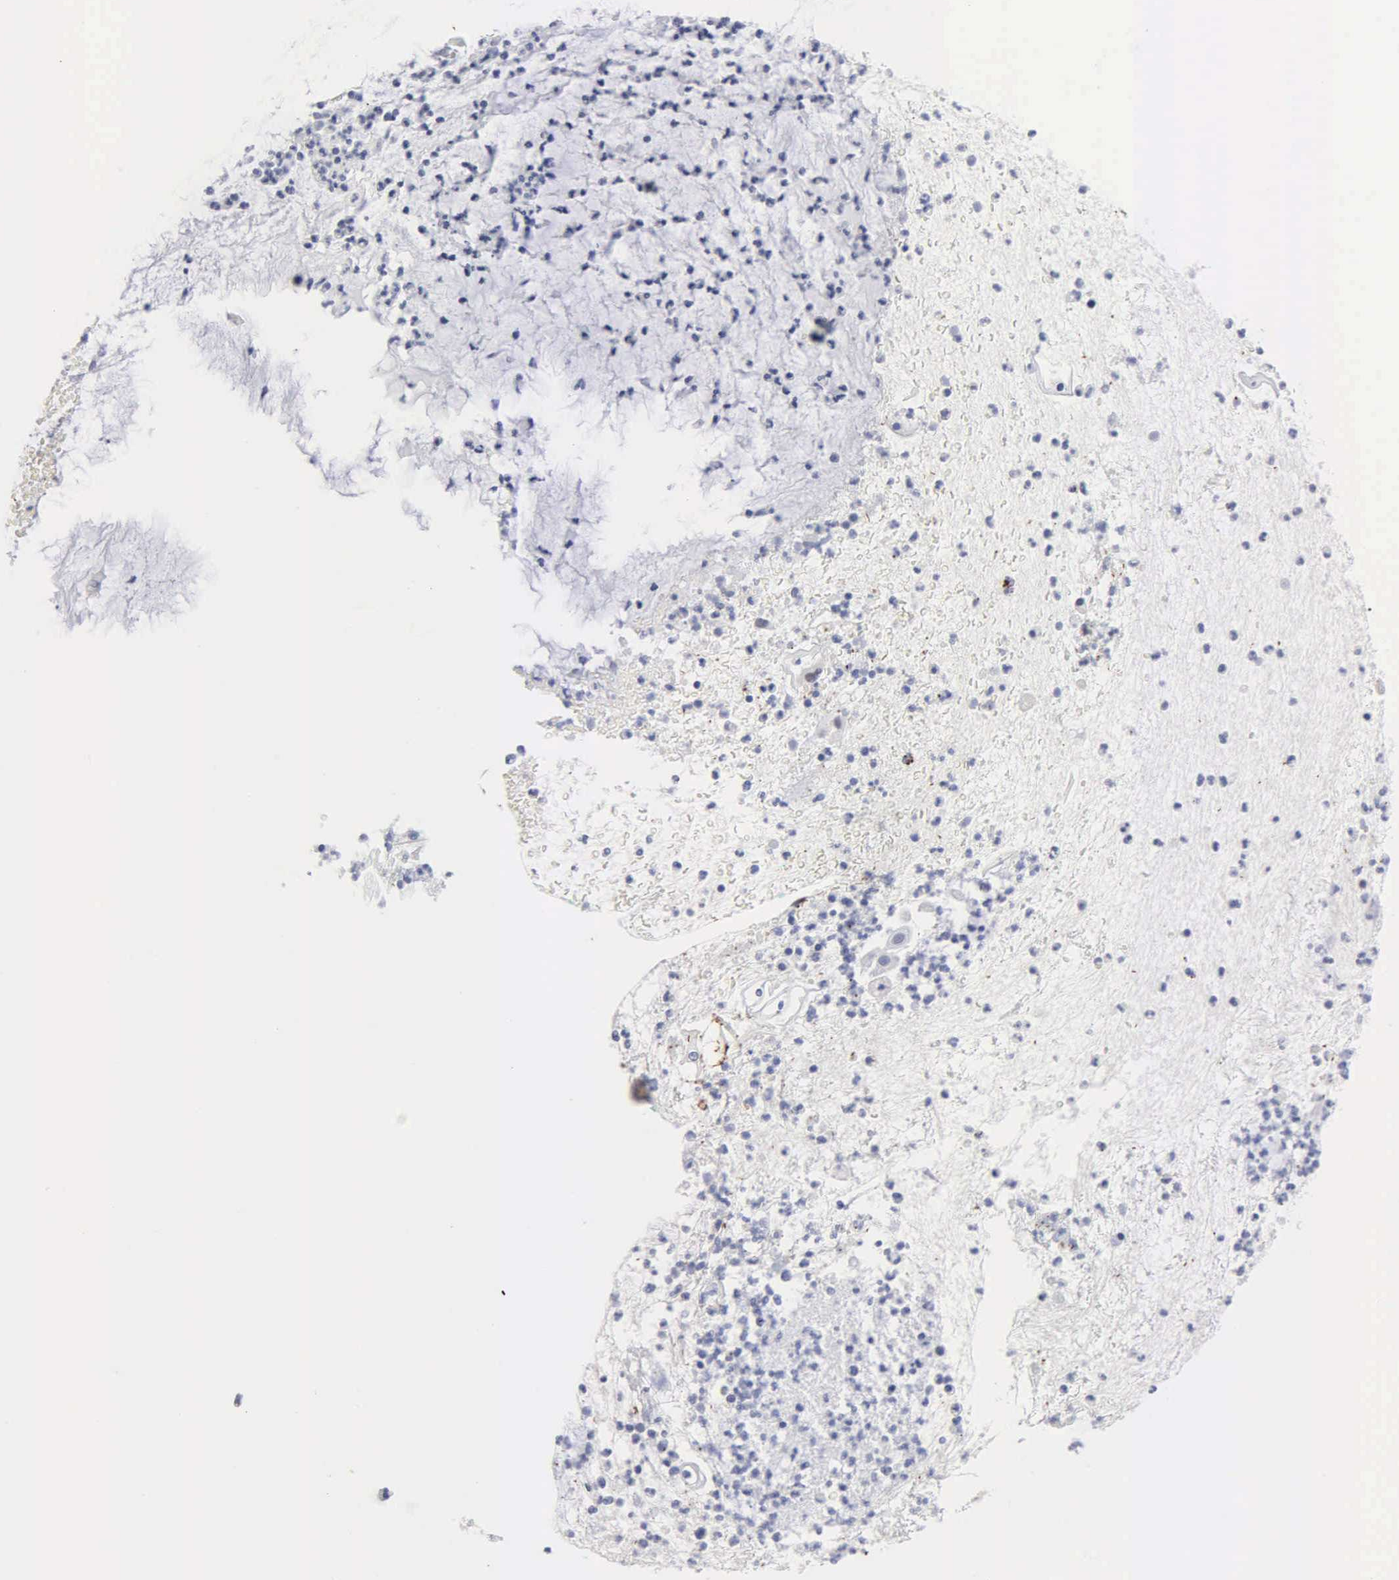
{"staining": {"intensity": "negative", "quantity": "none", "location": "none"}, "tissue": "cervical cancer", "cell_type": "Tumor cells", "image_type": "cancer", "snomed": [{"axis": "morphology", "description": "Adenocarcinoma, NOS"}, {"axis": "topography", "description": "Cervix"}], "caption": "Immunohistochemistry micrograph of cervical cancer stained for a protein (brown), which displays no expression in tumor cells.", "gene": "ASPHD2", "patient": {"sex": "female", "age": 41}}